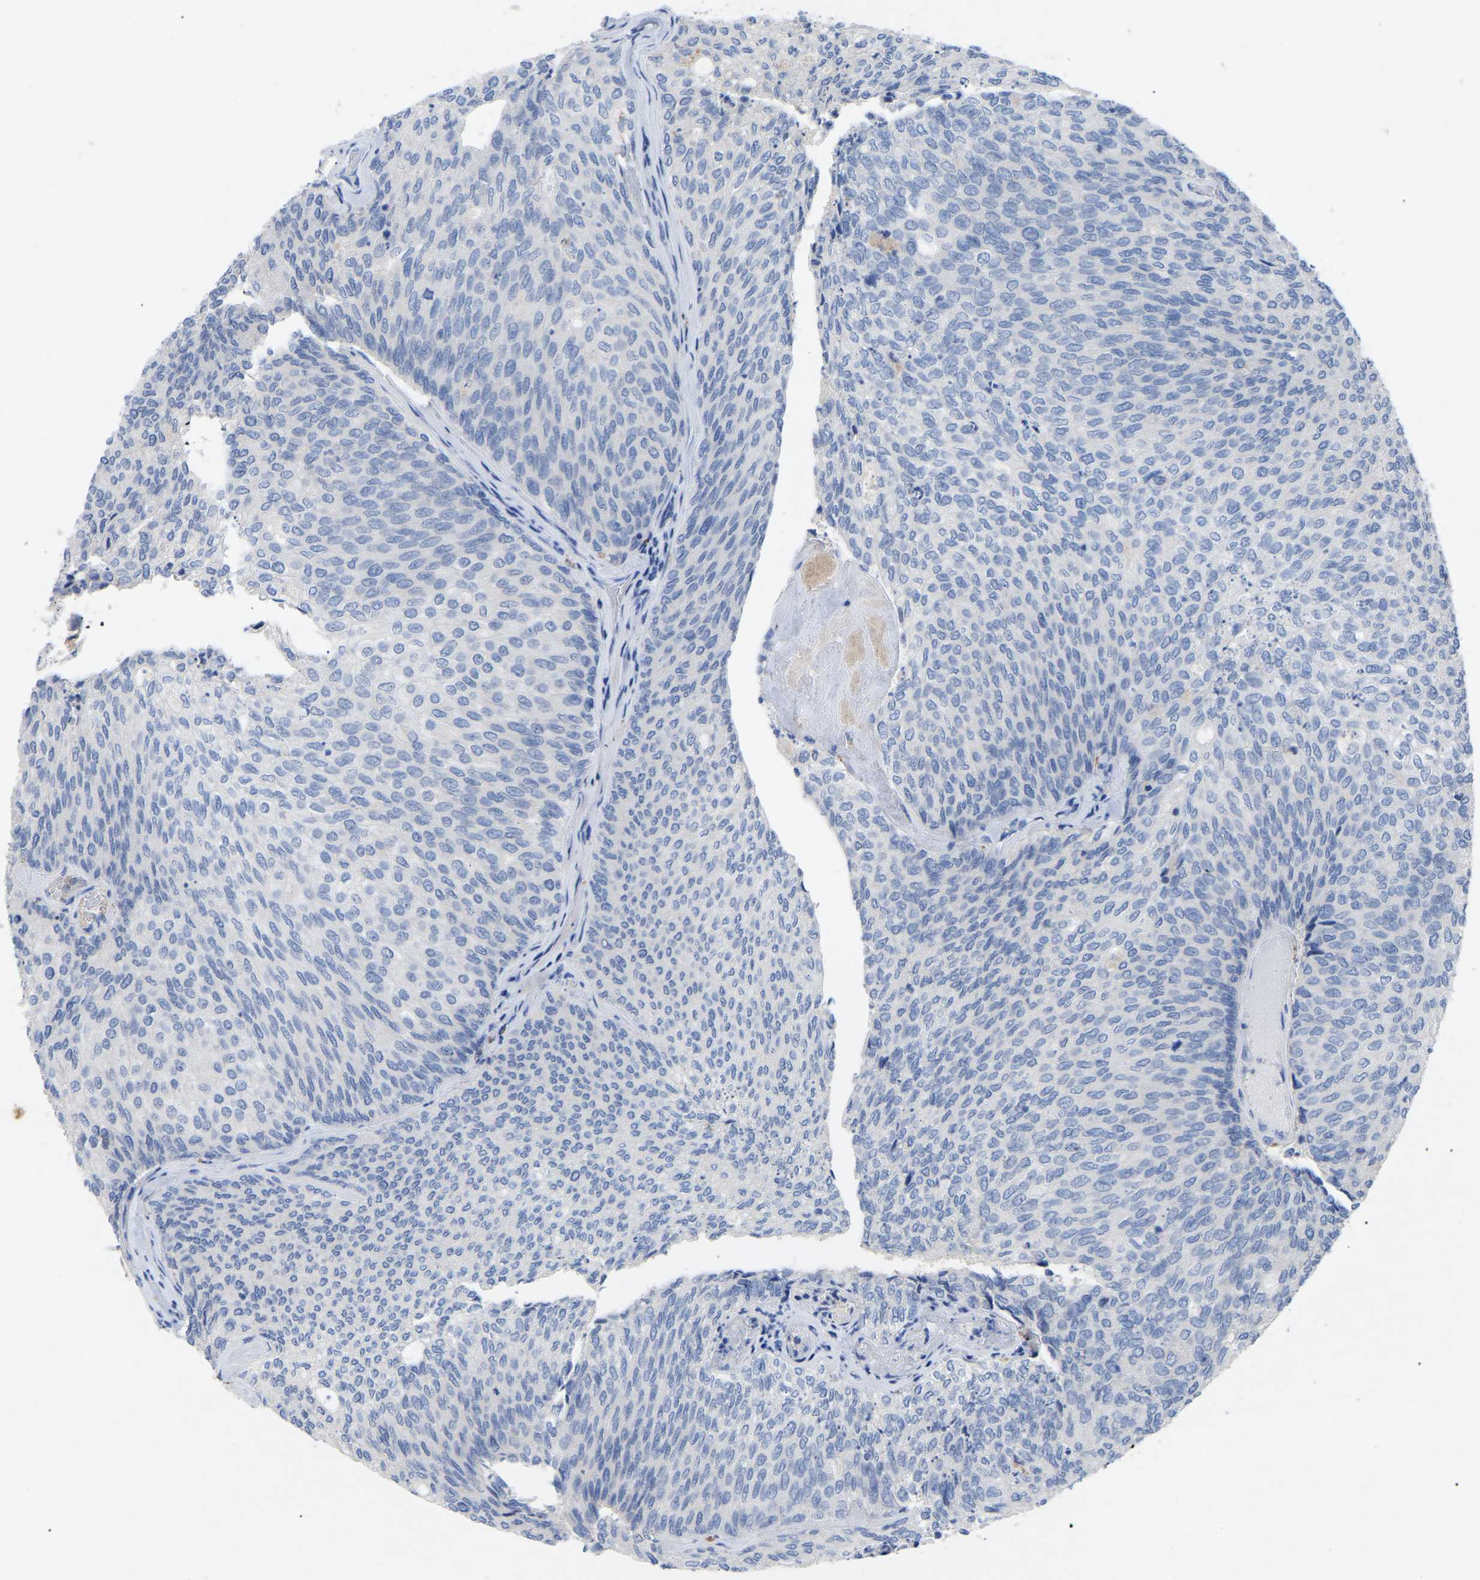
{"staining": {"intensity": "negative", "quantity": "none", "location": "none"}, "tissue": "urothelial cancer", "cell_type": "Tumor cells", "image_type": "cancer", "snomed": [{"axis": "morphology", "description": "Urothelial carcinoma, Low grade"}, {"axis": "topography", "description": "Urinary bladder"}], "caption": "Immunohistochemistry histopathology image of human low-grade urothelial carcinoma stained for a protein (brown), which shows no expression in tumor cells. The staining is performed using DAB (3,3'-diaminobenzidine) brown chromogen with nuclei counter-stained in using hematoxylin.", "gene": "SMPD2", "patient": {"sex": "female", "age": 79}}